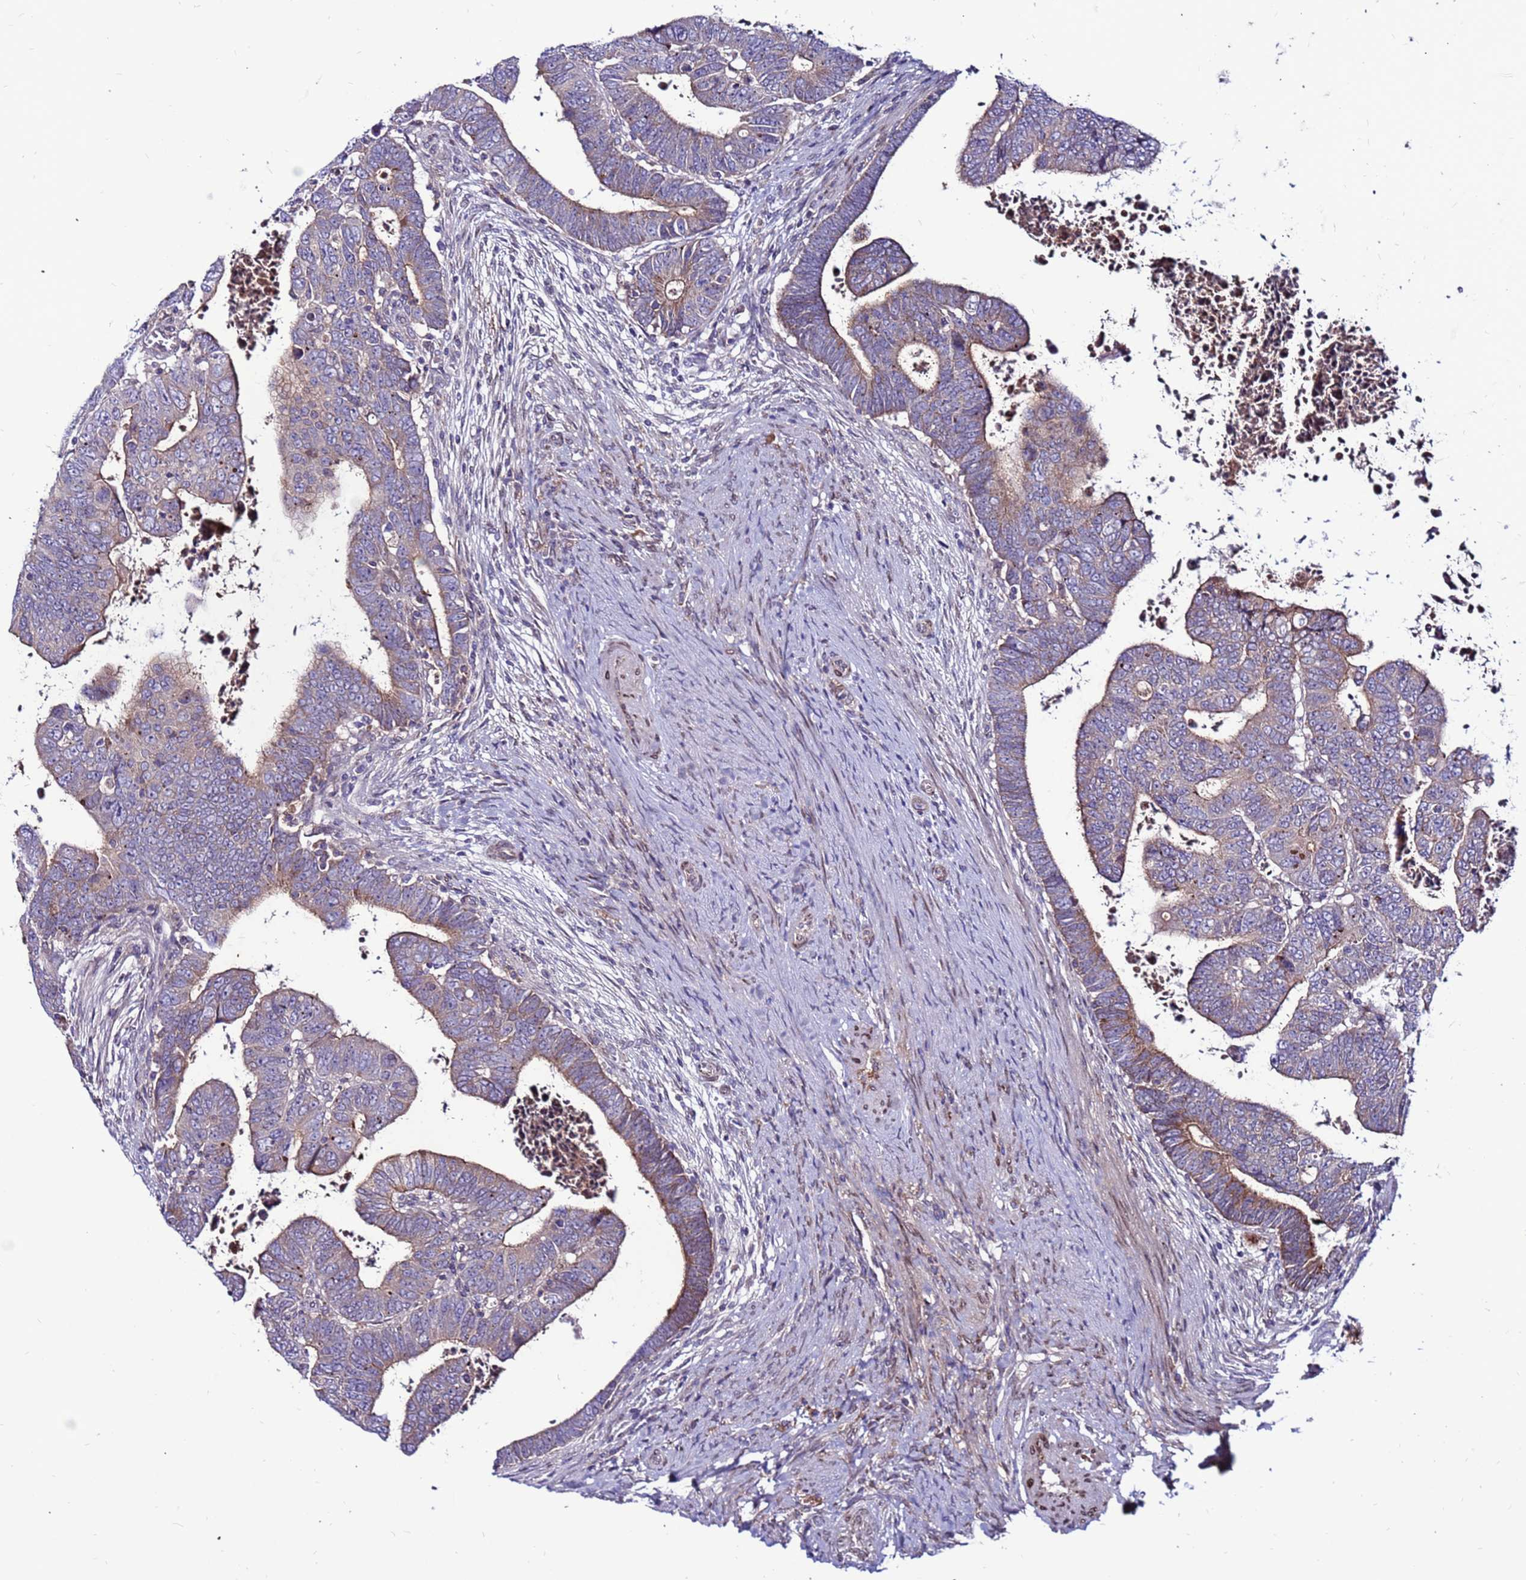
{"staining": {"intensity": "weak", "quantity": "25%-75%", "location": "cytoplasmic/membranous"}, "tissue": "colorectal cancer", "cell_type": "Tumor cells", "image_type": "cancer", "snomed": [{"axis": "morphology", "description": "Normal tissue, NOS"}, {"axis": "morphology", "description": "Adenocarcinoma, NOS"}, {"axis": "topography", "description": "Rectum"}], "caption": "A brown stain shows weak cytoplasmic/membranous positivity of a protein in colorectal cancer tumor cells. (DAB (3,3'-diaminobenzidine) IHC with brightfield microscopy, high magnification).", "gene": "CCDC71", "patient": {"sex": "female", "age": 65}}